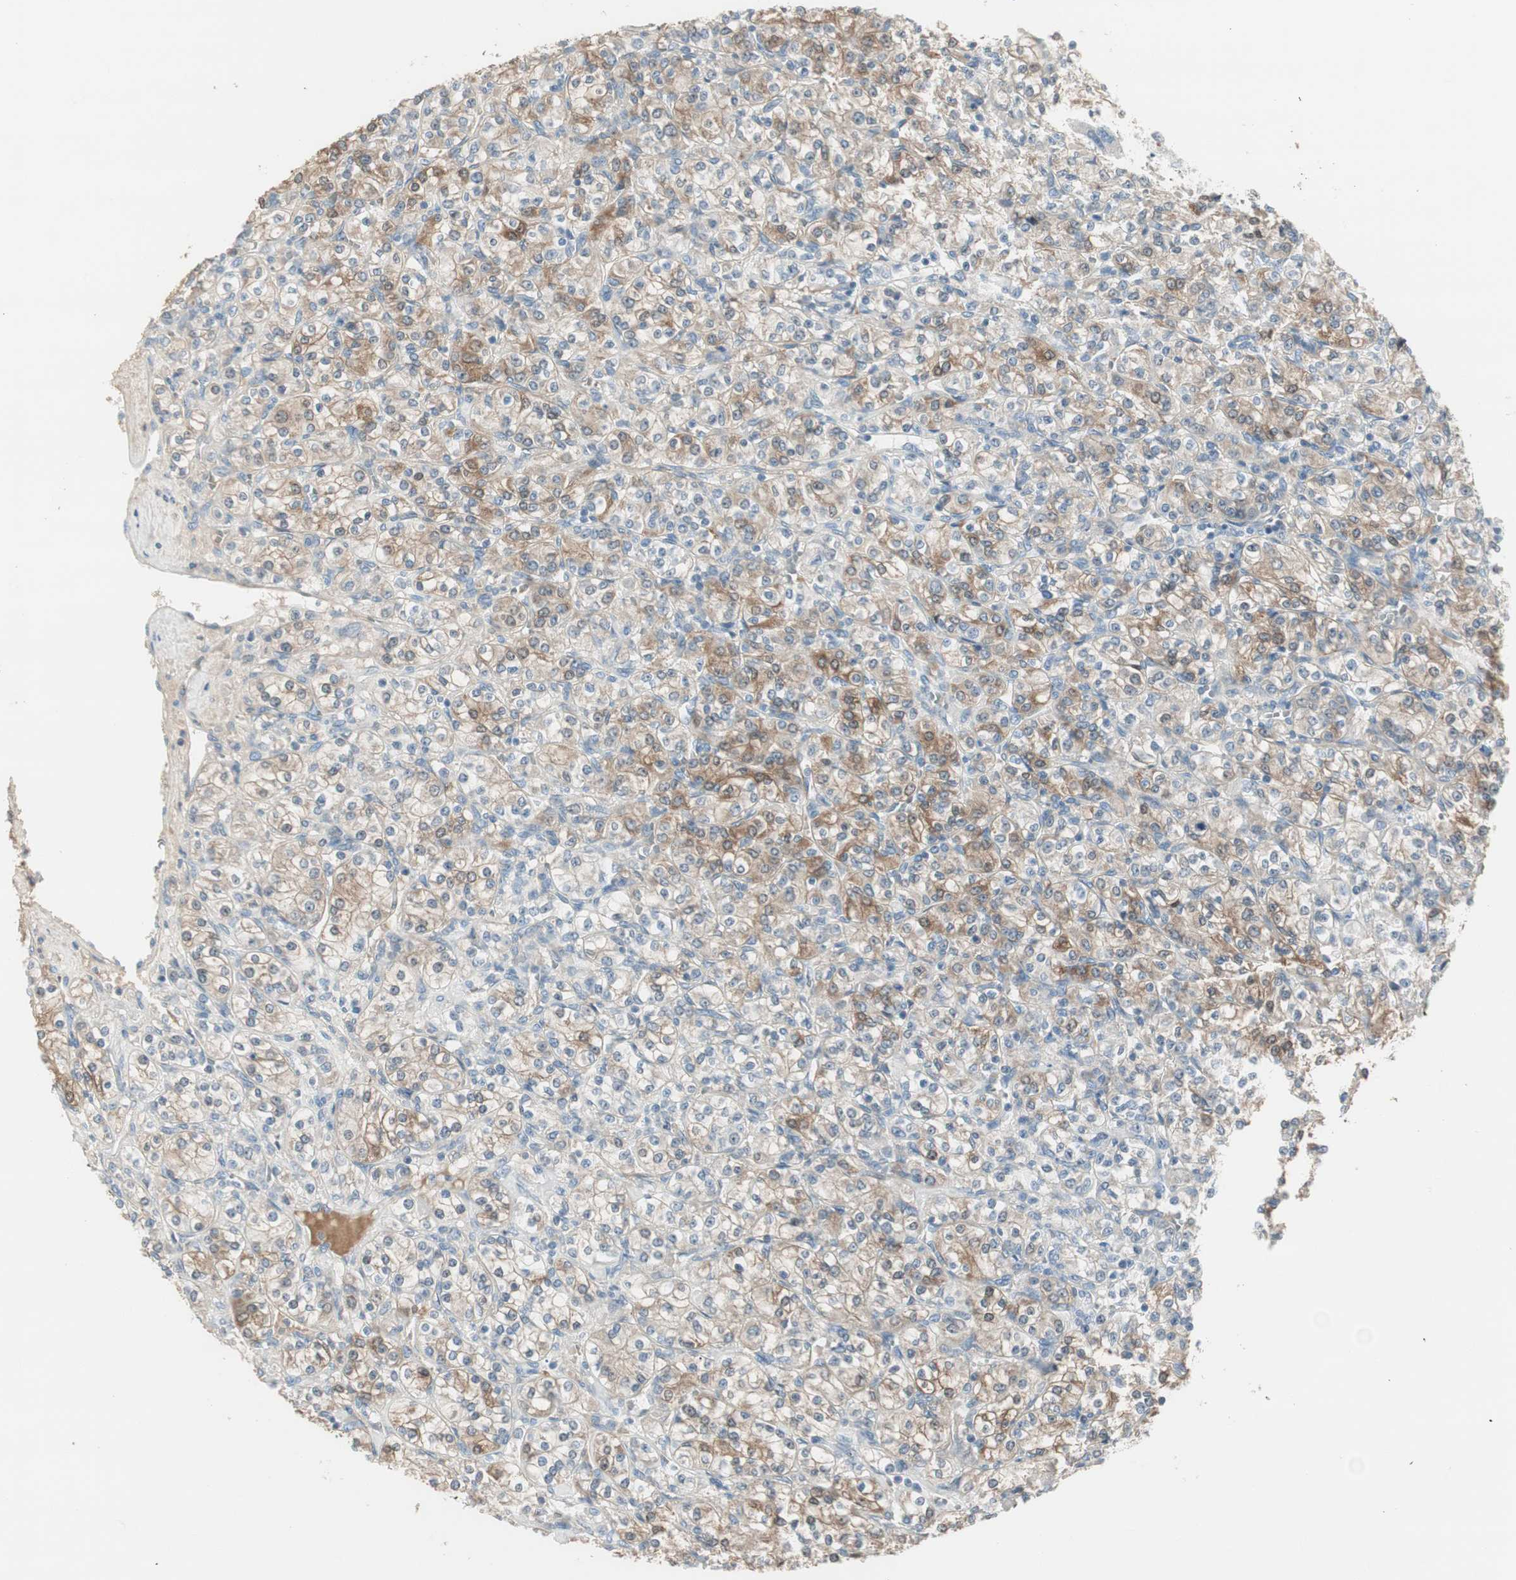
{"staining": {"intensity": "moderate", "quantity": "25%-75%", "location": "cytoplasmic/membranous"}, "tissue": "renal cancer", "cell_type": "Tumor cells", "image_type": "cancer", "snomed": [{"axis": "morphology", "description": "Adenocarcinoma, NOS"}, {"axis": "topography", "description": "Kidney"}], "caption": "Brown immunohistochemical staining in renal cancer (adenocarcinoma) shows moderate cytoplasmic/membranous staining in approximately 25%-75% of tumor cells.", "gene": "EVA1A", "patient": {"sex": "male", "age": 77}}